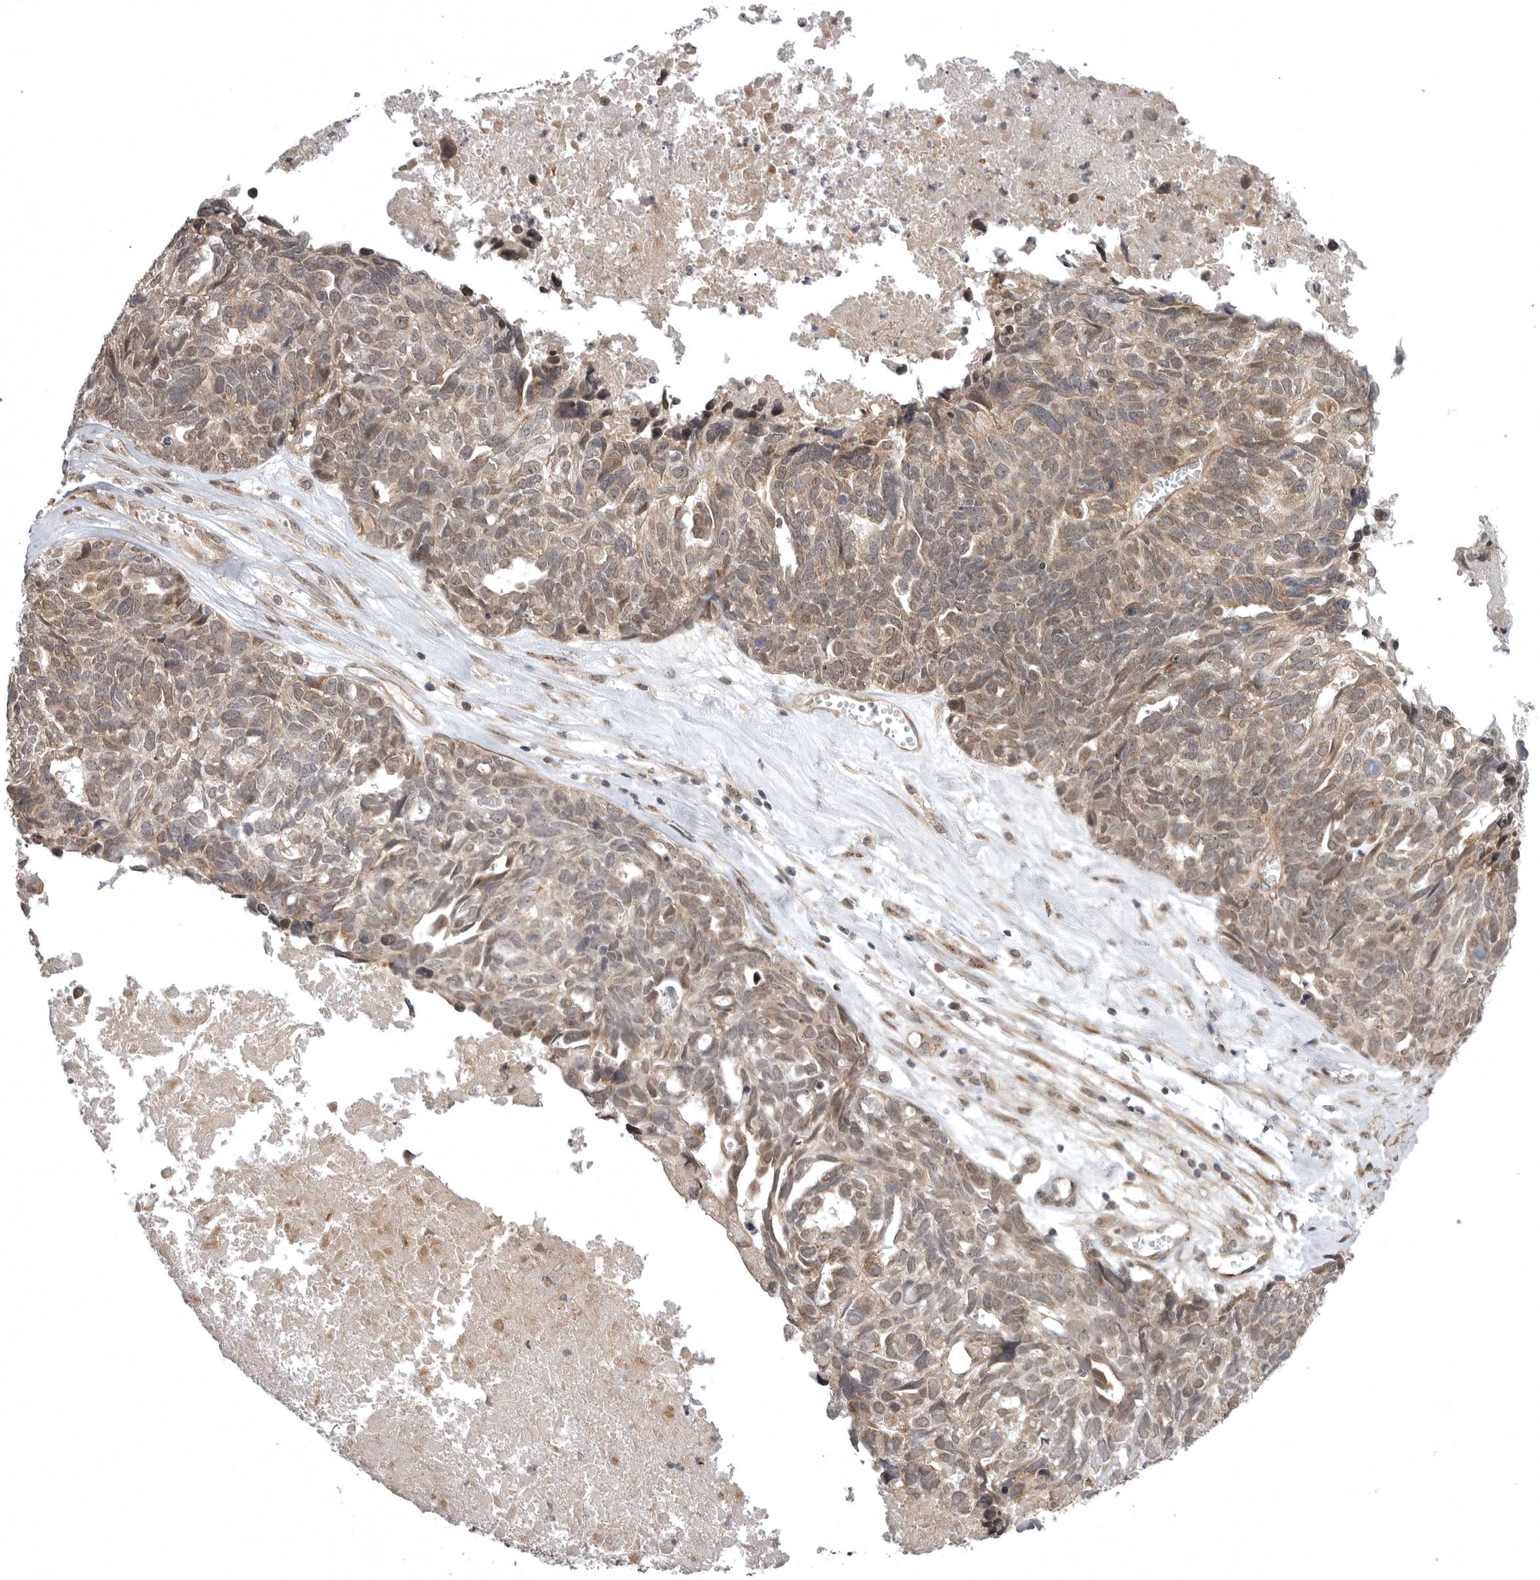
{"staining": {"intensity": "moderate", "quantity": ">75%", "location": "cytoplasmic/membranous,nuclear"}, "tissue": "ovarian cancer", "cell_type": "Tumor cells", "image_type": "cancer", "snomed": [{"axis": "morphology", "description": "Cystadenocarcinoma, serous, NOS"}, {"axis": "topography", "description": "Ovary"}], "caption": "The histopathology image demonstrates immunohistochemical staining of serous cystadenocarcinoma (ovarian). There is moderate cytoplasmic/membranous and nuclear staining is appreciated in about >75% of tumor cells. (IHC, brightfield microscopy, high magnification).", "gene": "SNX16", "patient": {"sex": "female", "age": 79}}